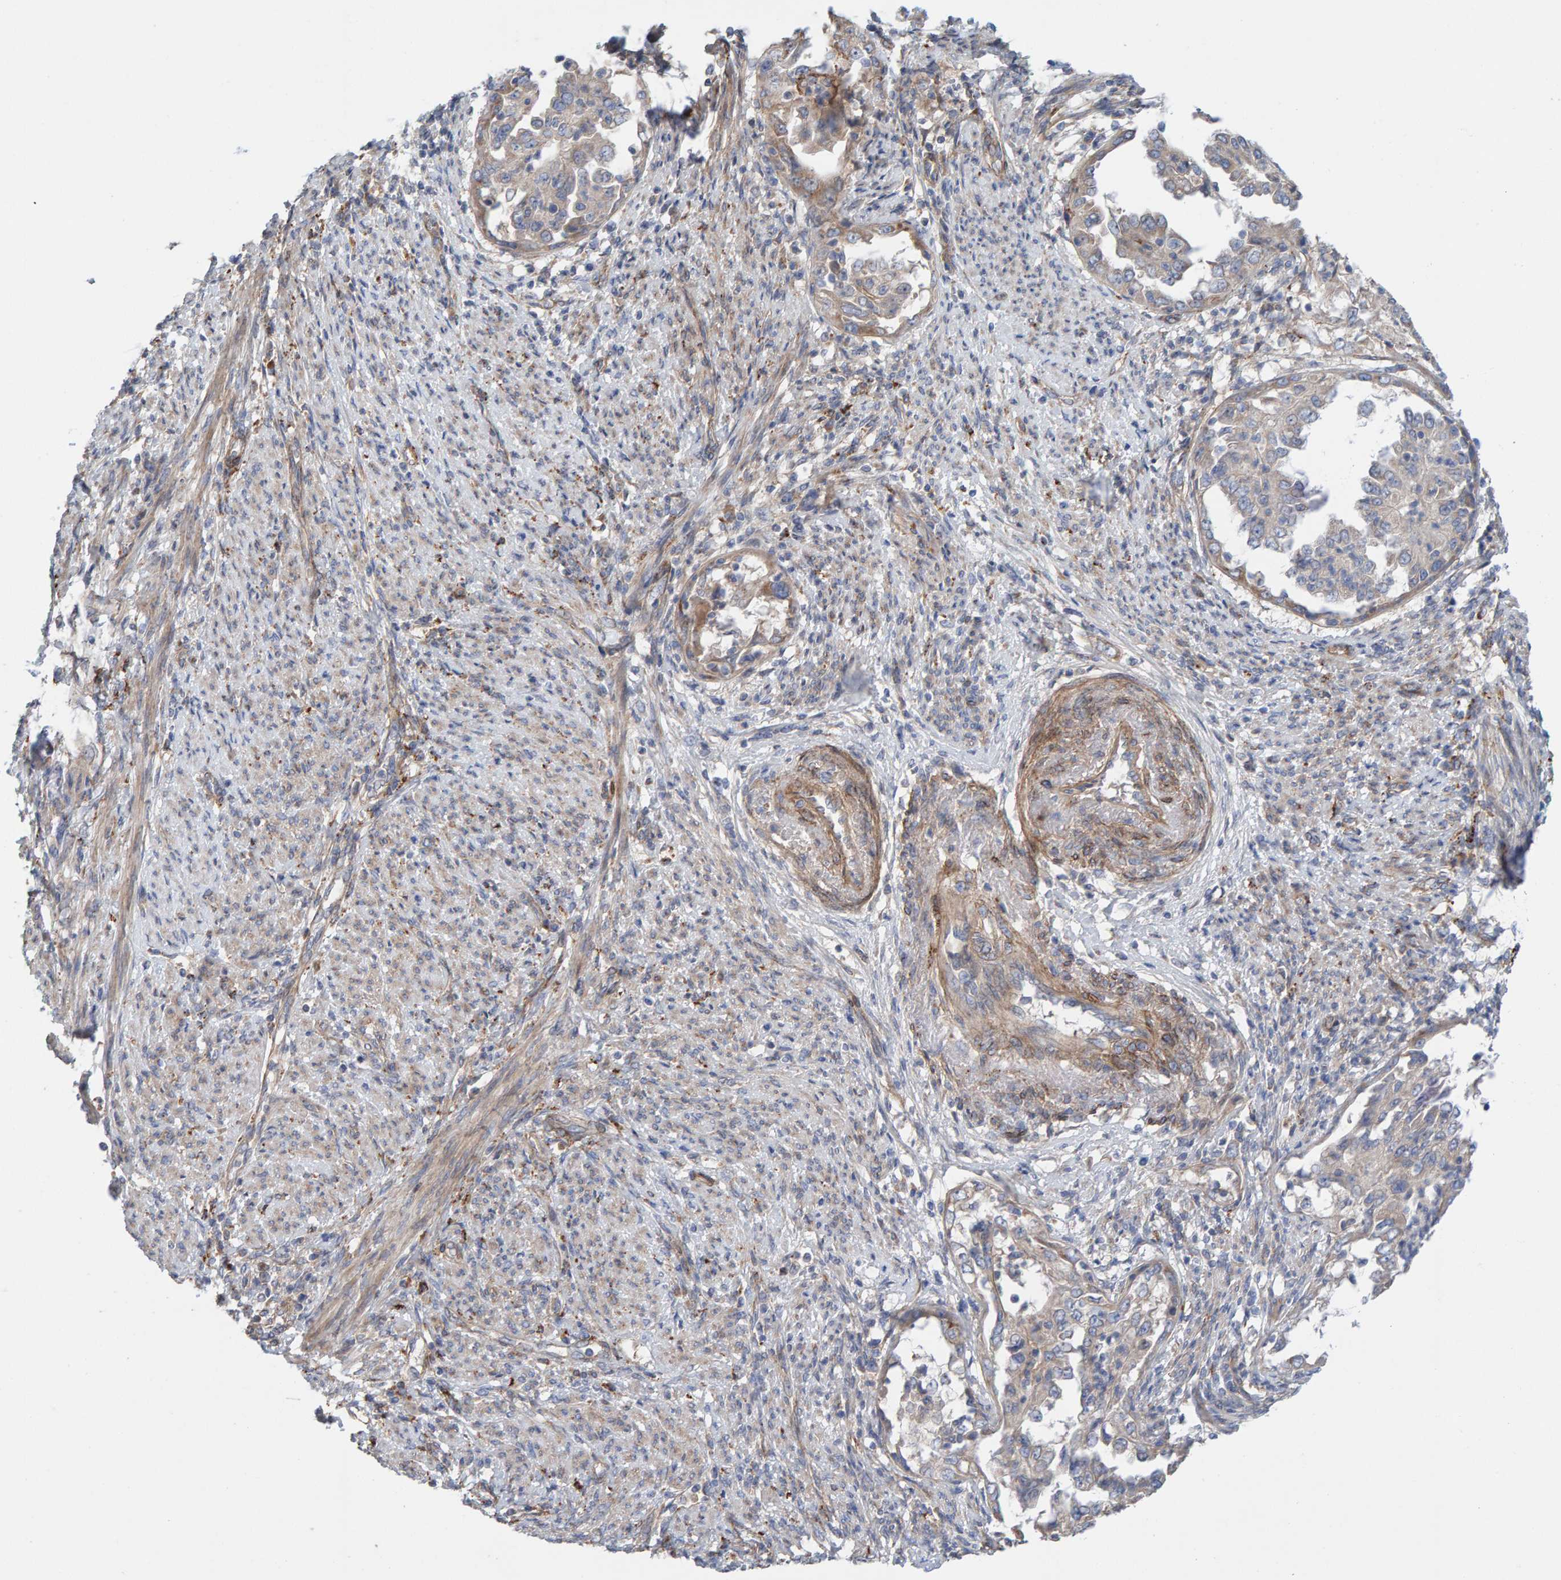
{"staining": {"intensity": "moderate", "quantity": "25%-75%", "location": "cytoplasmic/membranous"}, "tissue": "endometrial cancer", "cell_type": "Tumor cells", "image_type": "cancer", "snomed": [{"axis": "morphology", "description": "Adenocarcinoma, NOS"}, {"axis": "topography", "description": "Endometrium"}], "caption": "Endometrial cancer stained with a protein marker exhibits moderate staining in tumor cells.", "gene": "CDK5RAP3", "patient": {"sex": "female", "age": 85}}